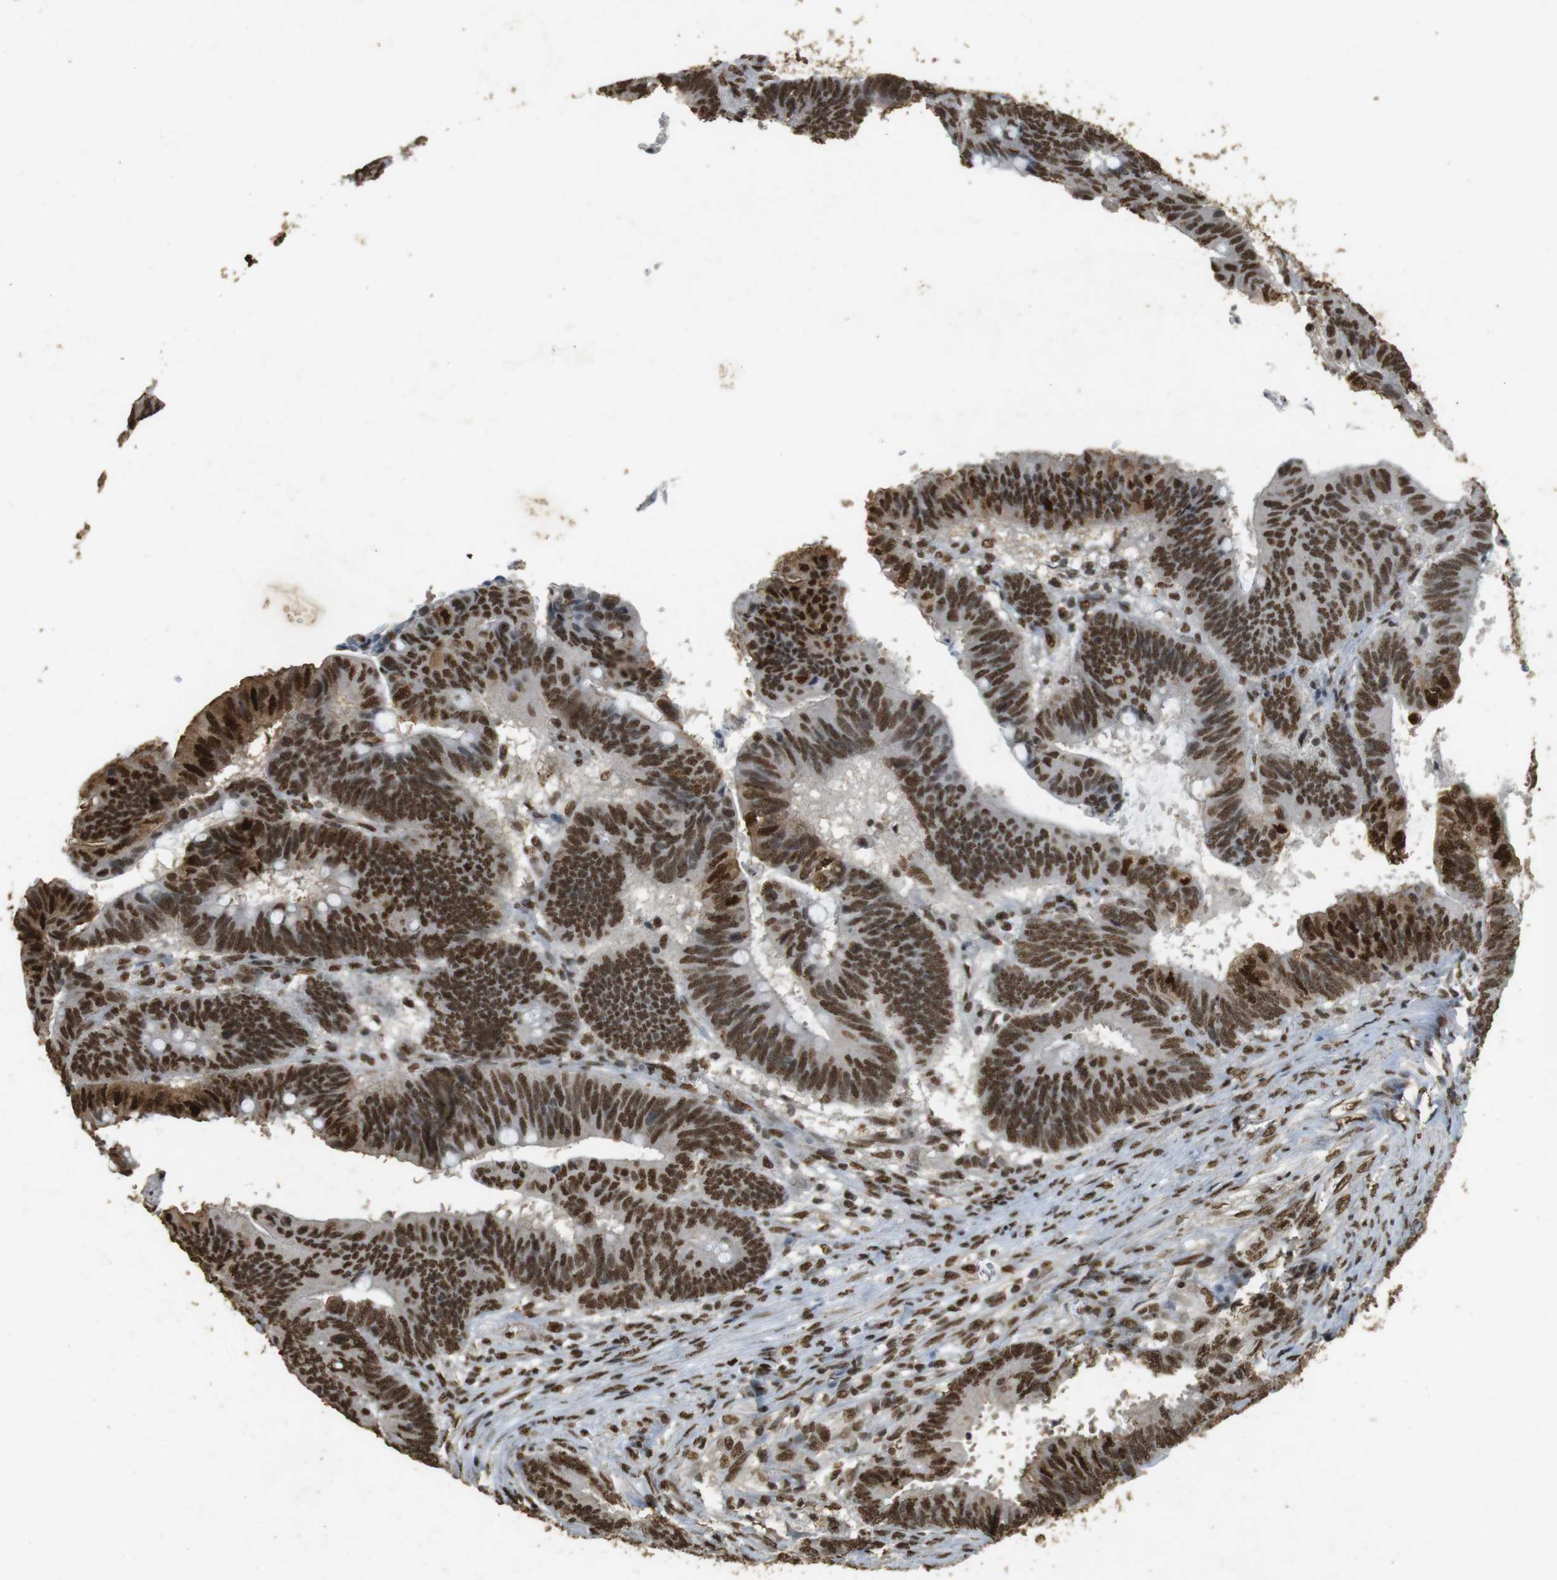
{"staining": {"intensity": "strong", "quantity": ">75%", "location": "nuclear"}, "tissue": "colorectal cancer", "cell_type": "Tumor cells", "image_type": "cancer", "snomed": [{"axis": "morphology", "description": "Adenocarcinoma, NOS"}, {"axis": "topography", "description": "Colon"}], "caption": "IHC photomicrograph of neoplastic tissue: human colorectal cancer stained using immunohistochemistry (IHC) displays high levels of strong protein expression localized specifically in the nuclear of tumor cells, appearing as a nuclear brown color.", "gene": "GATA4", "patient": {"sex": "male", "age": 45}}